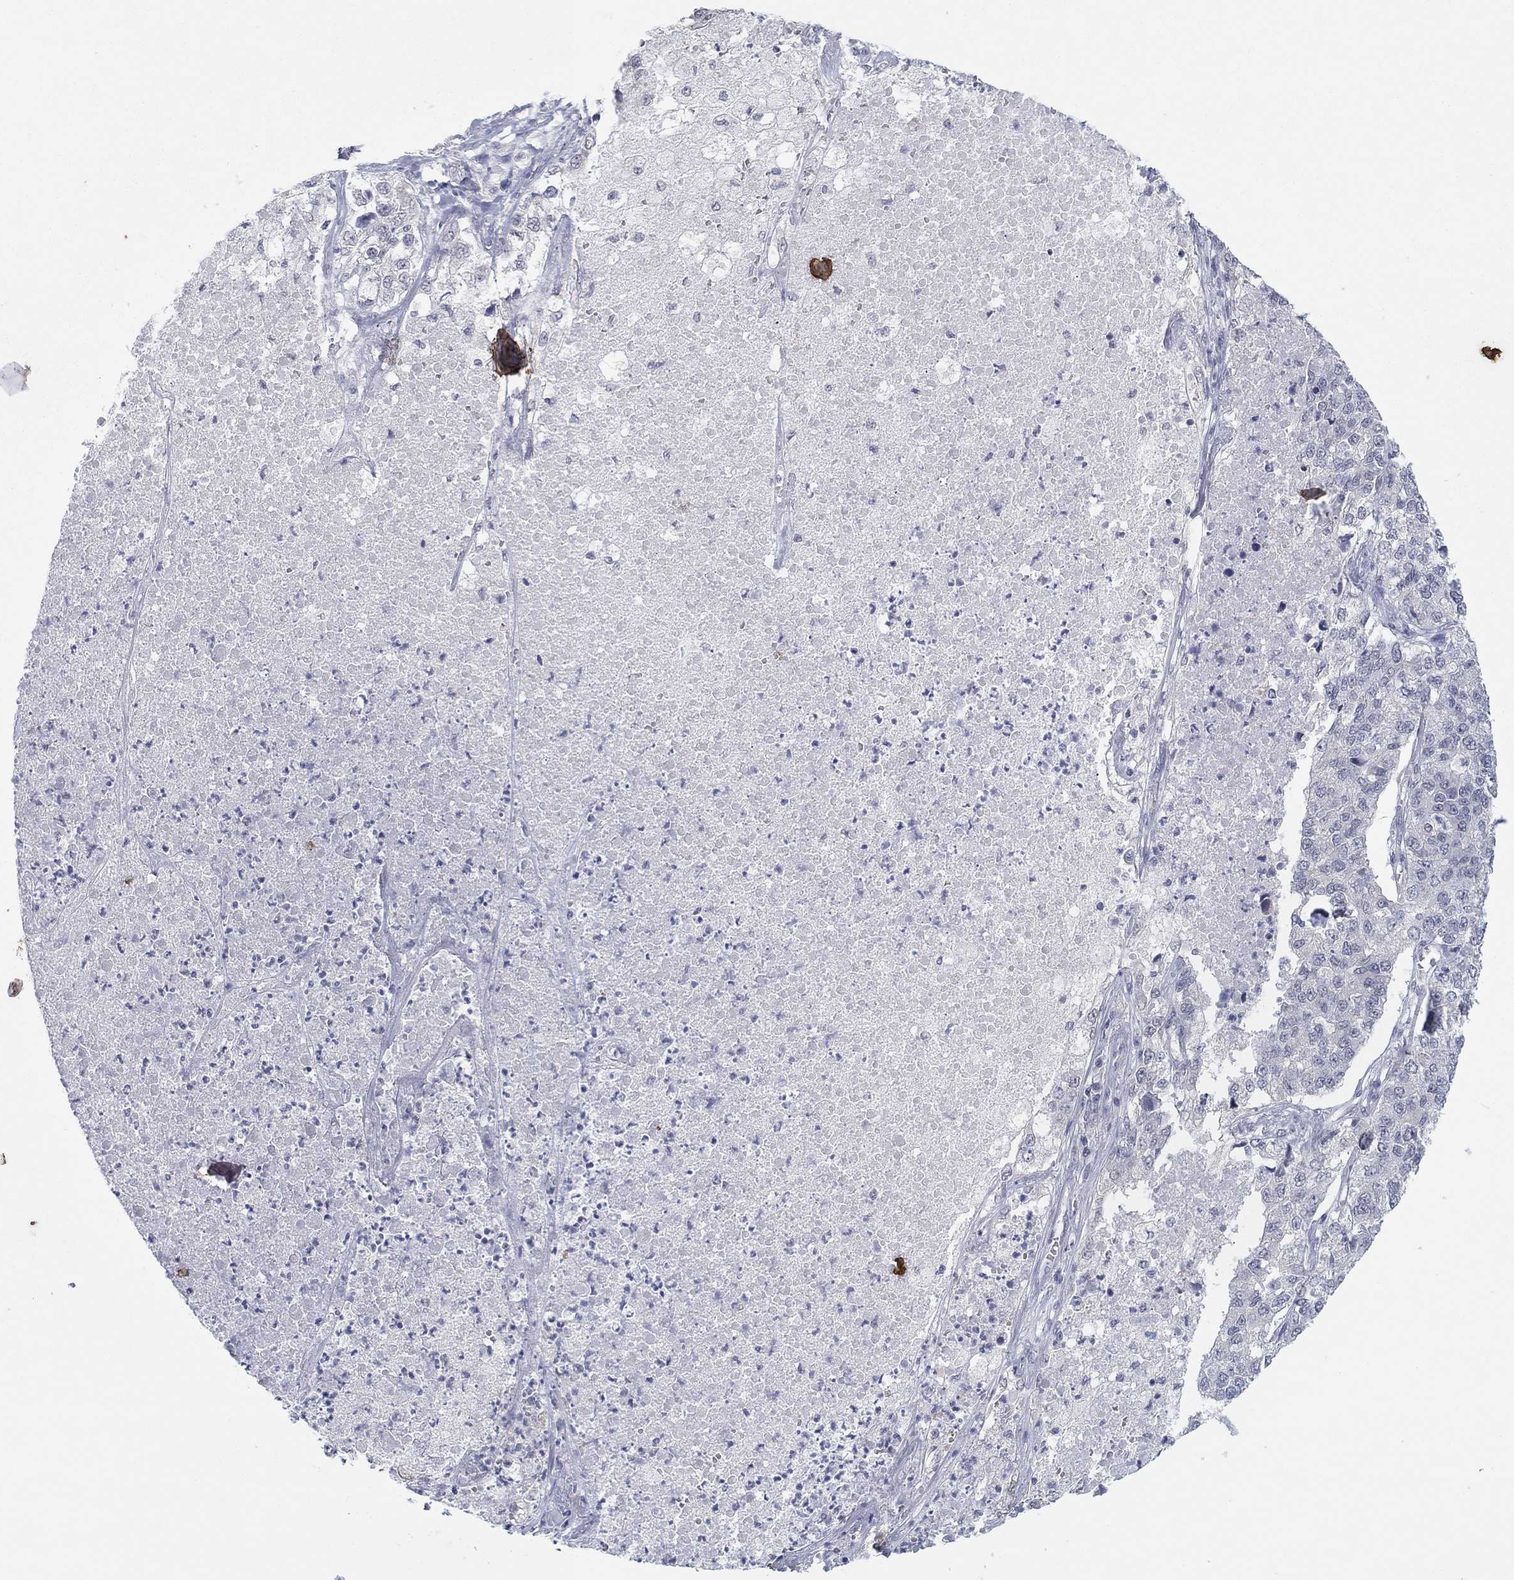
{"staining": {"intensity": "negative", "quantity": "none", "location": "none"}, "tissue": "lung cancer", "cell_type": "Tumor cells", "image_type": "cancer", "snomed": [{"axis": "morphology", "description": "Adenocarcinoma, NOS"}, {"axis": "topography", "description": "Lung"}], "caption": "A photomicrograph of lung adenocarcinoma stained for a protein displays no brown staining in tumor cells.", "gene": "SLC22A2", "patient": {"sex": "male", "age": 49}}